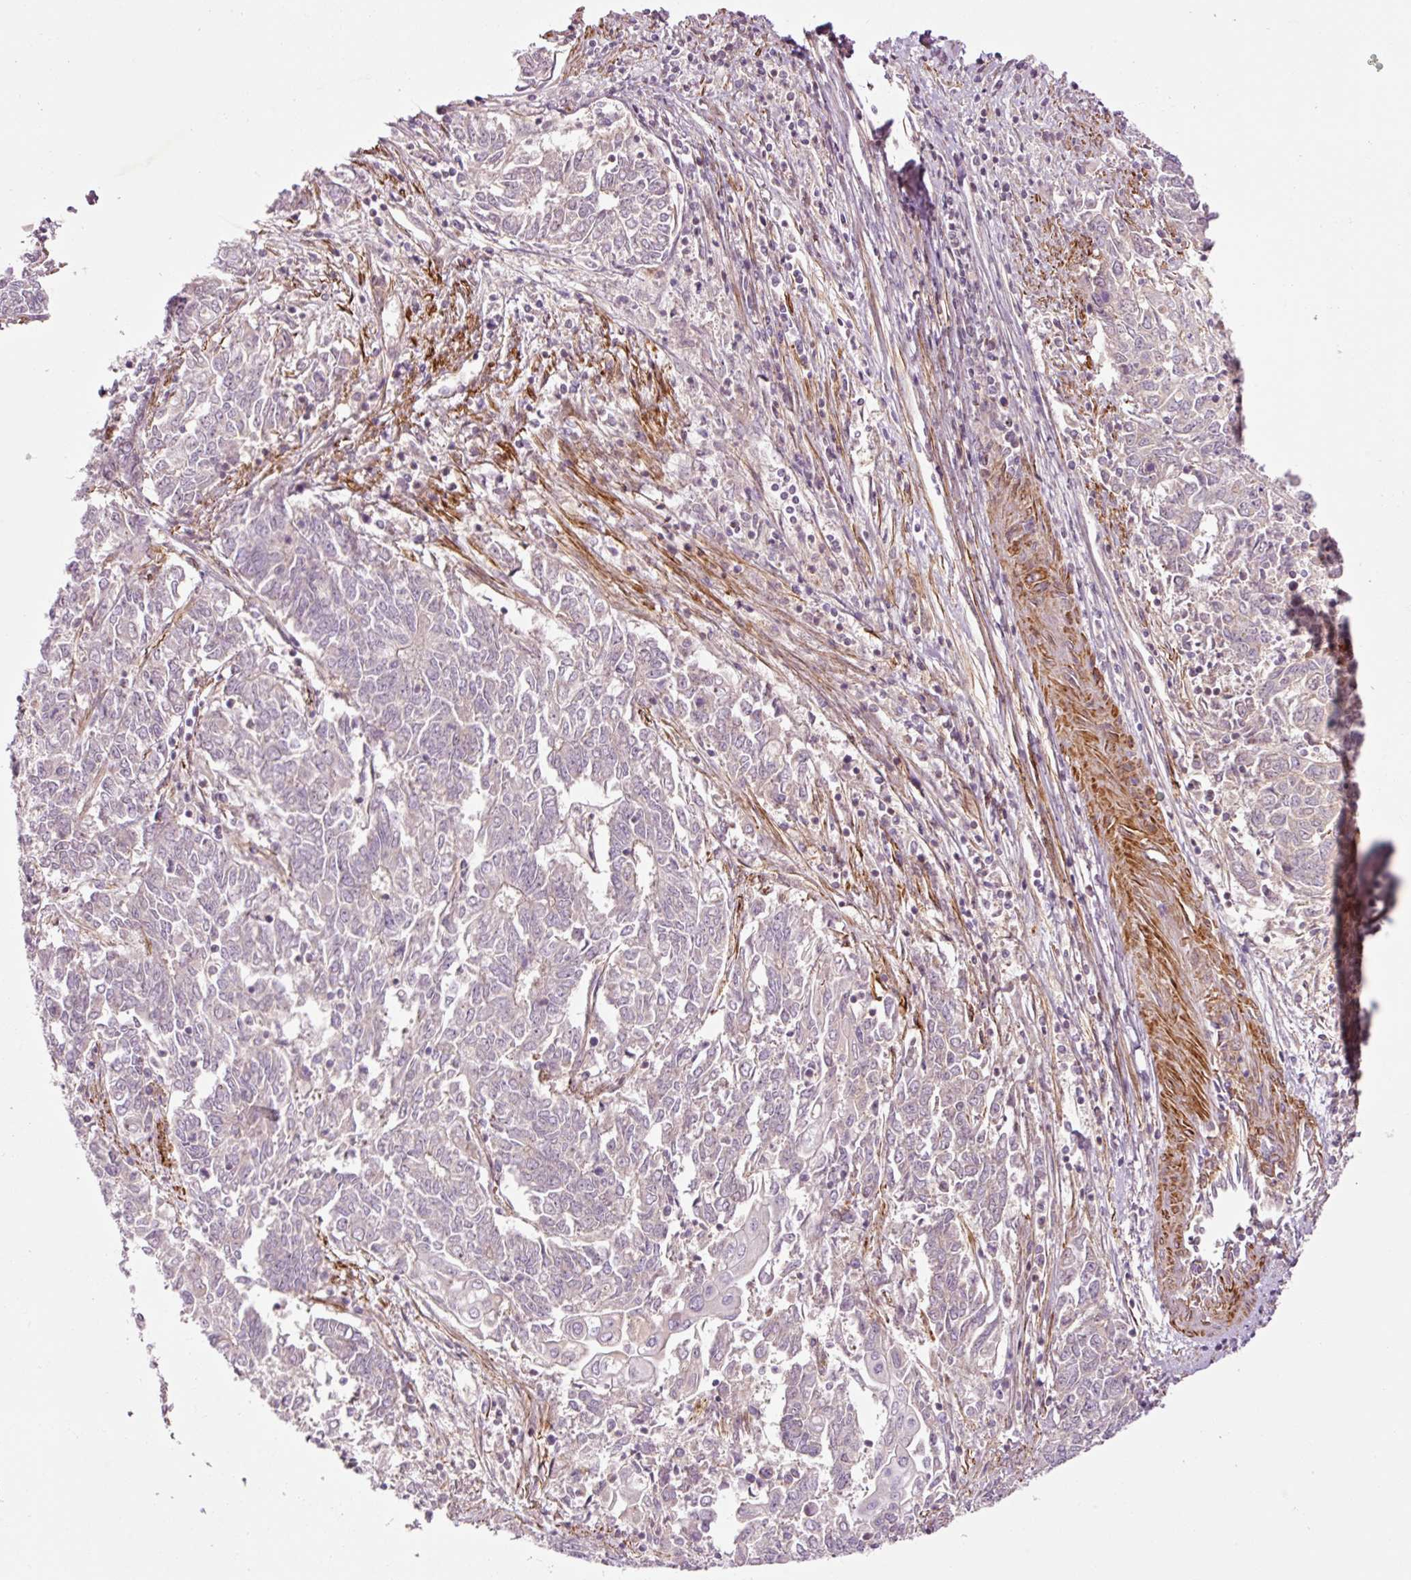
{"staining": {"intensity": "negative", "quantity": "none", "location": "none"}, "tissue": "endometrial cancer", "cell_type": "Tumor cells", "image_type": "cancer", "snomed": [{"axis": "morphology", "description": "Adenocarcinoma, NOS"}, {"axis": "topography", "description": "Endometrium"}], "caption": "An image of endometrial cancer stained for a protein reveals no brown staining in tumor cells.", "gene": "ANKRD20A1", "patient": {"sex": "female", "age": 54}}